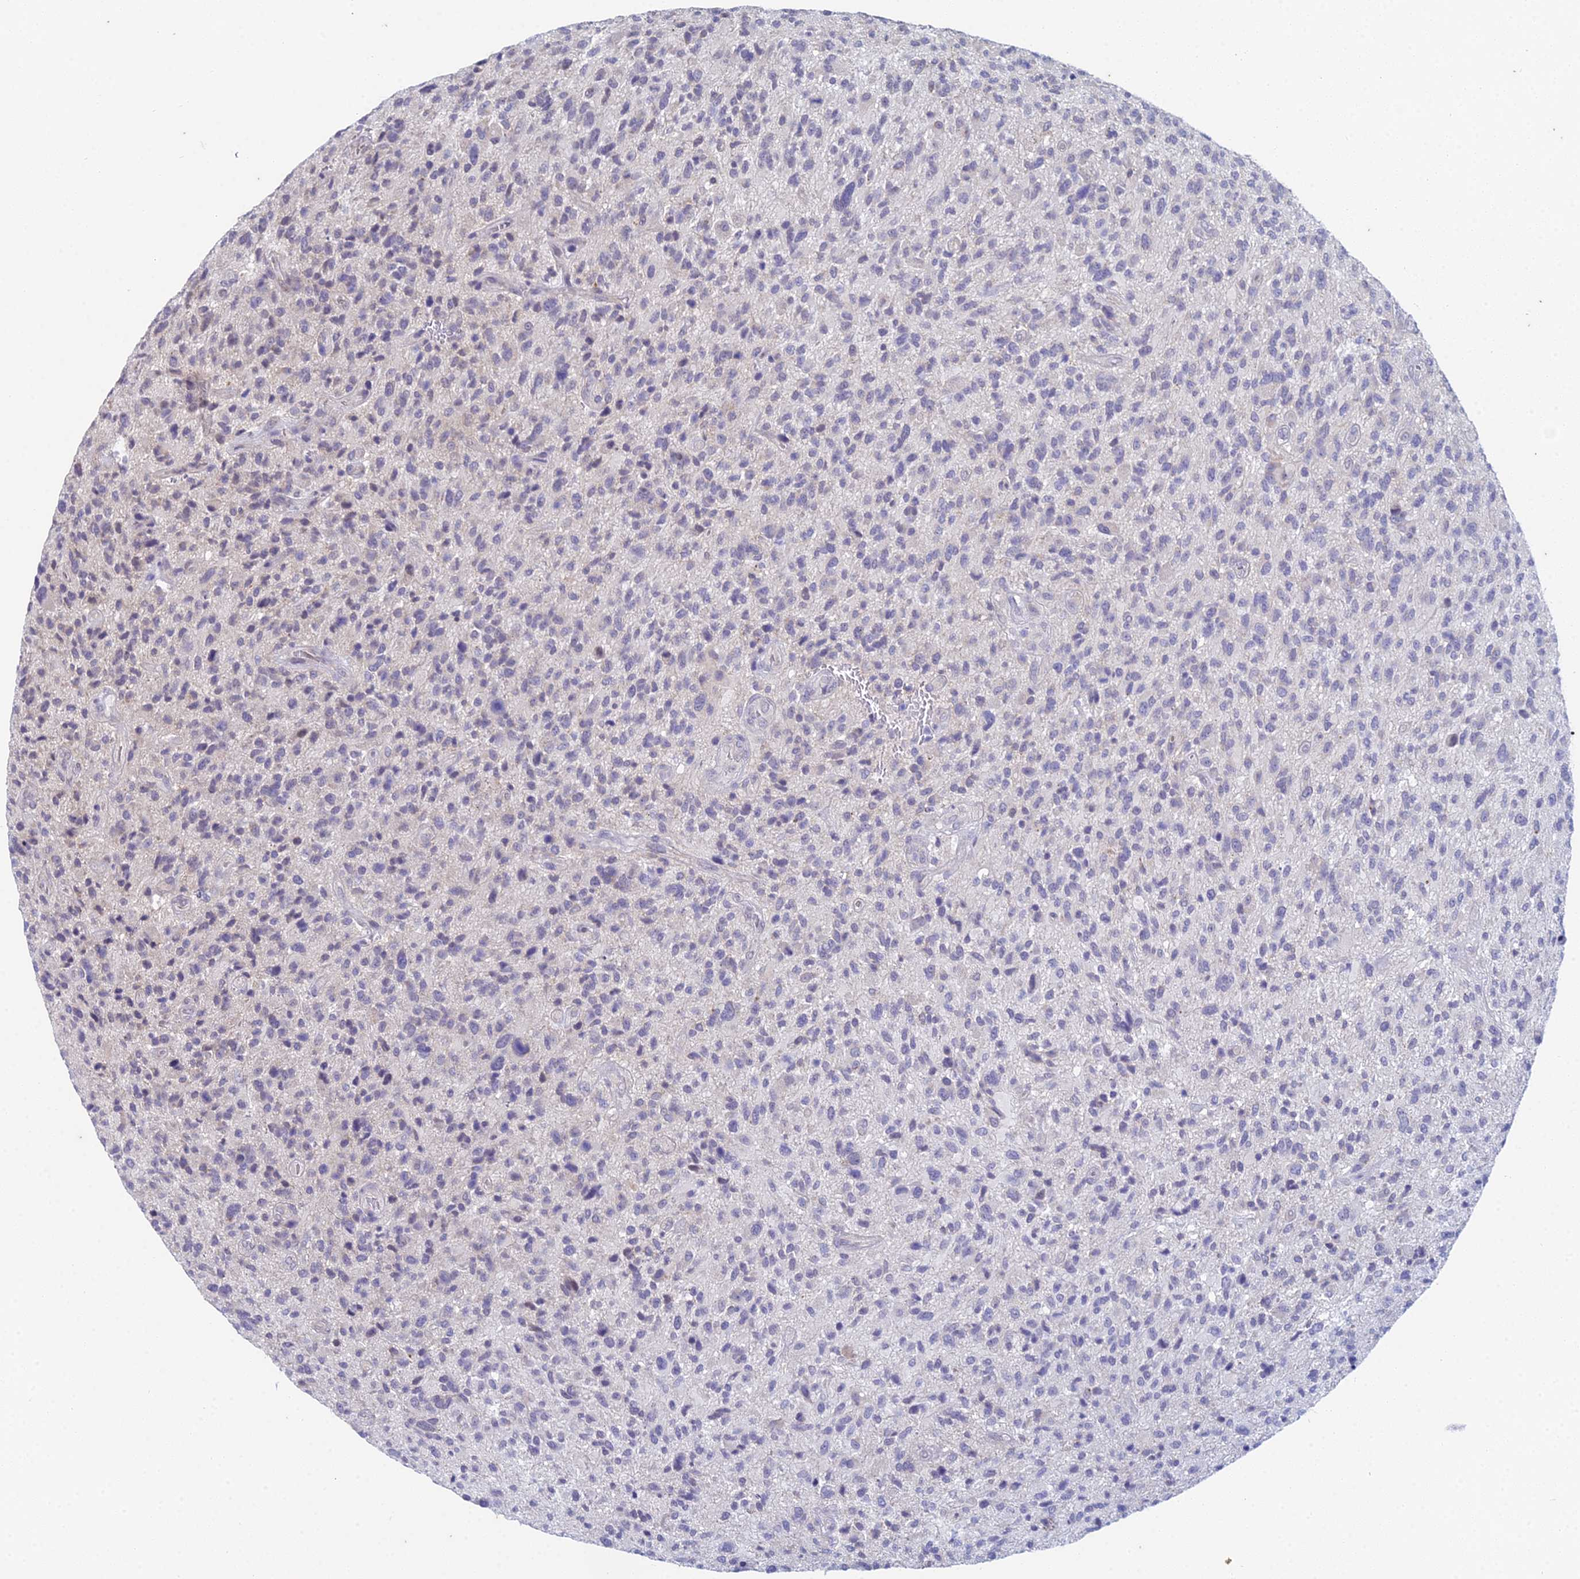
{"staining": {"intensity": "negative", "quantity": "none", "location": "none"}, "tissue": "glioma", "cell_type": "Tumor cells", "image_type": "cancer", "snomed": [{"axis": "morphology", "description": "Glioma, malignant, High grade"}, {"axis": "topography", "description": "Brain"}], "caption": "Human glioma stained for a protein using immunohistochemistry shows no staining in tumor cells.", "gene": "EEF2KMT", "patient": {"sex": "male", "age": 47}}